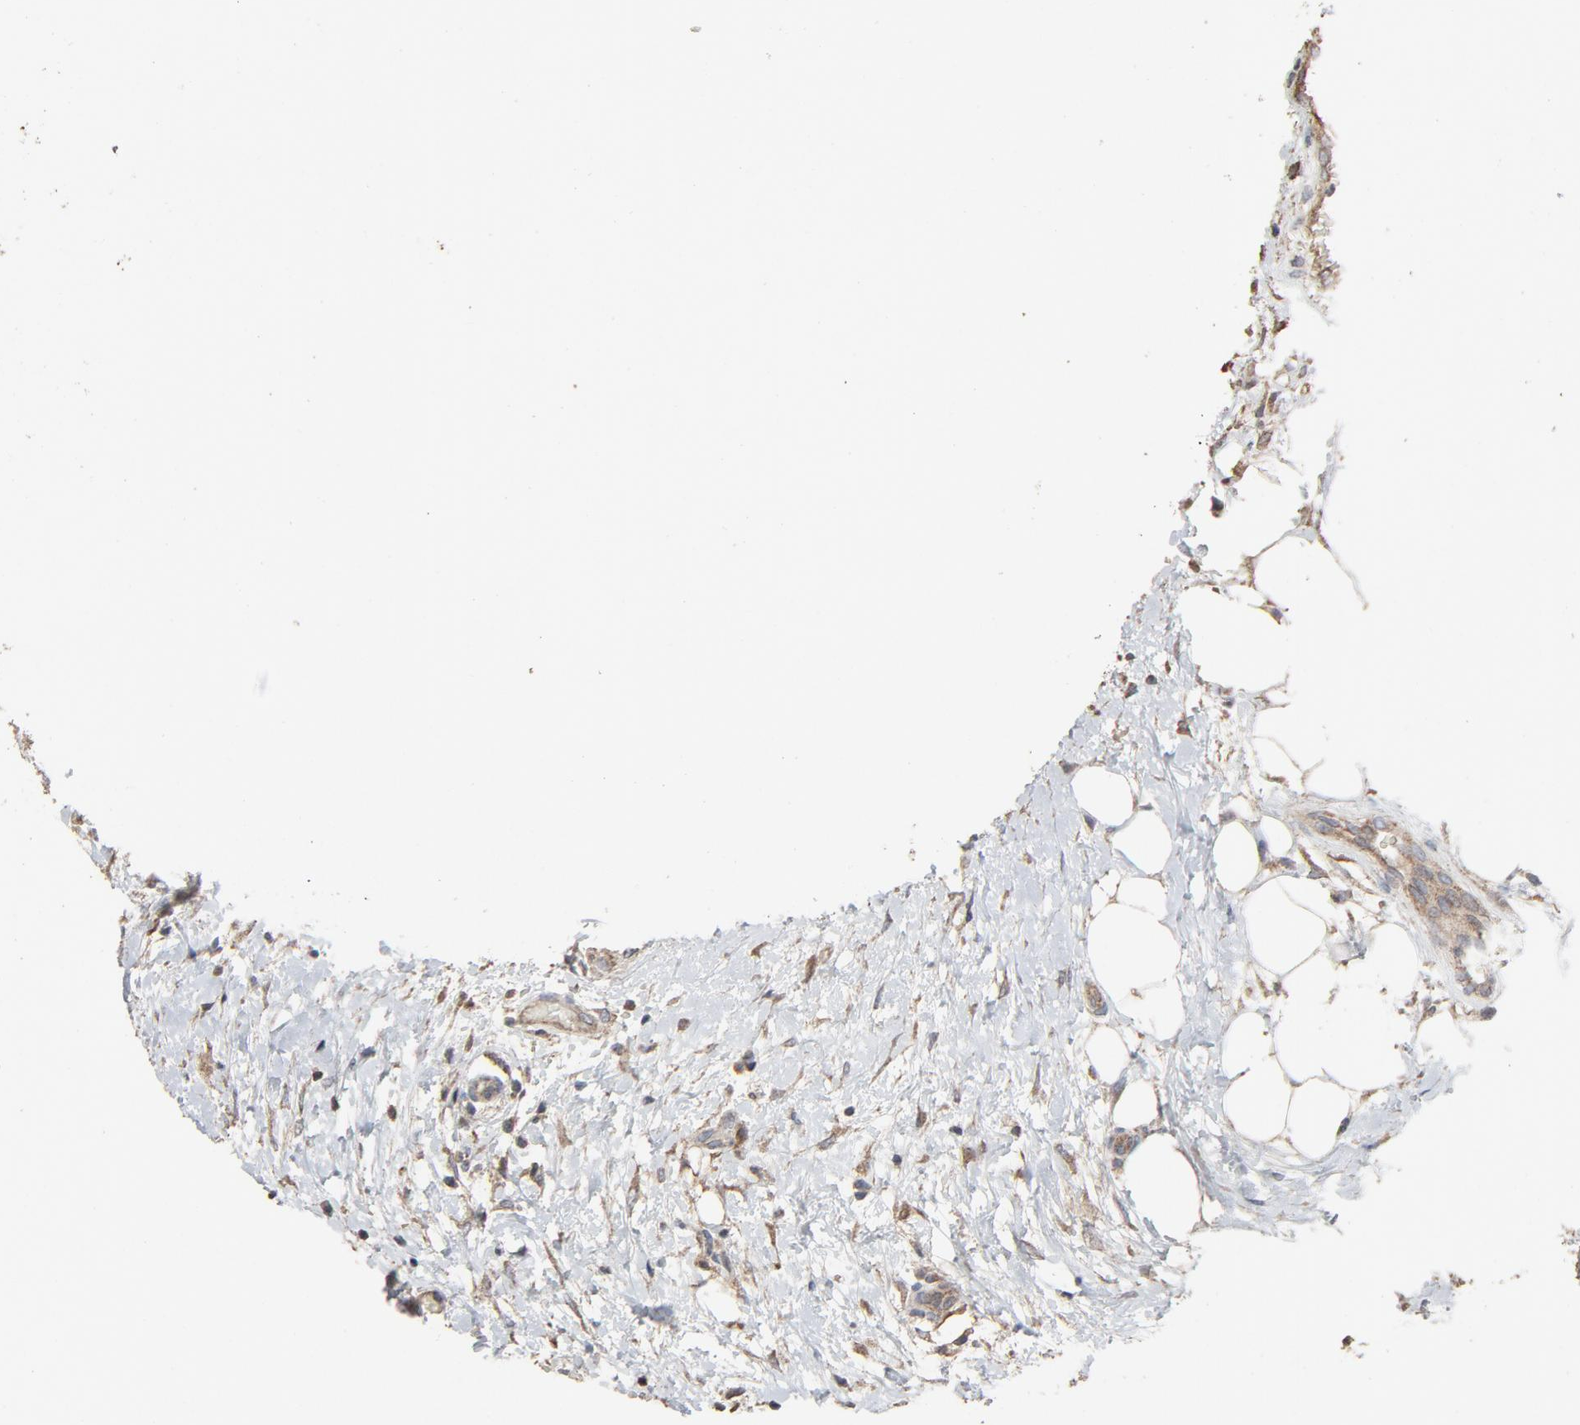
{"staining": {"intensity": "weak", "quantity": "25%-75%", "location": "cytoplasmic/membranous,nuclear"}, "tissue": "lymphoma", "cell_type": "Tumor cells", "image_type": "cancer", "snomed": [{"axis": "morphology", "description": "Malignant lymphoma, non-Hodgkin's type, Low grade"}, {"axis": "topography", "description": "Lymph node"}], "caption": "Malignant lymphoma, non-Hodgkin's type (low-grade) stained for a protein (brown) displays weak cytoplasmic/membranous and nuclear positive expression in about 25%-75% of tumor cells.", "gene": "CDK6", "patient": {"sex": "female", "age": 76}}